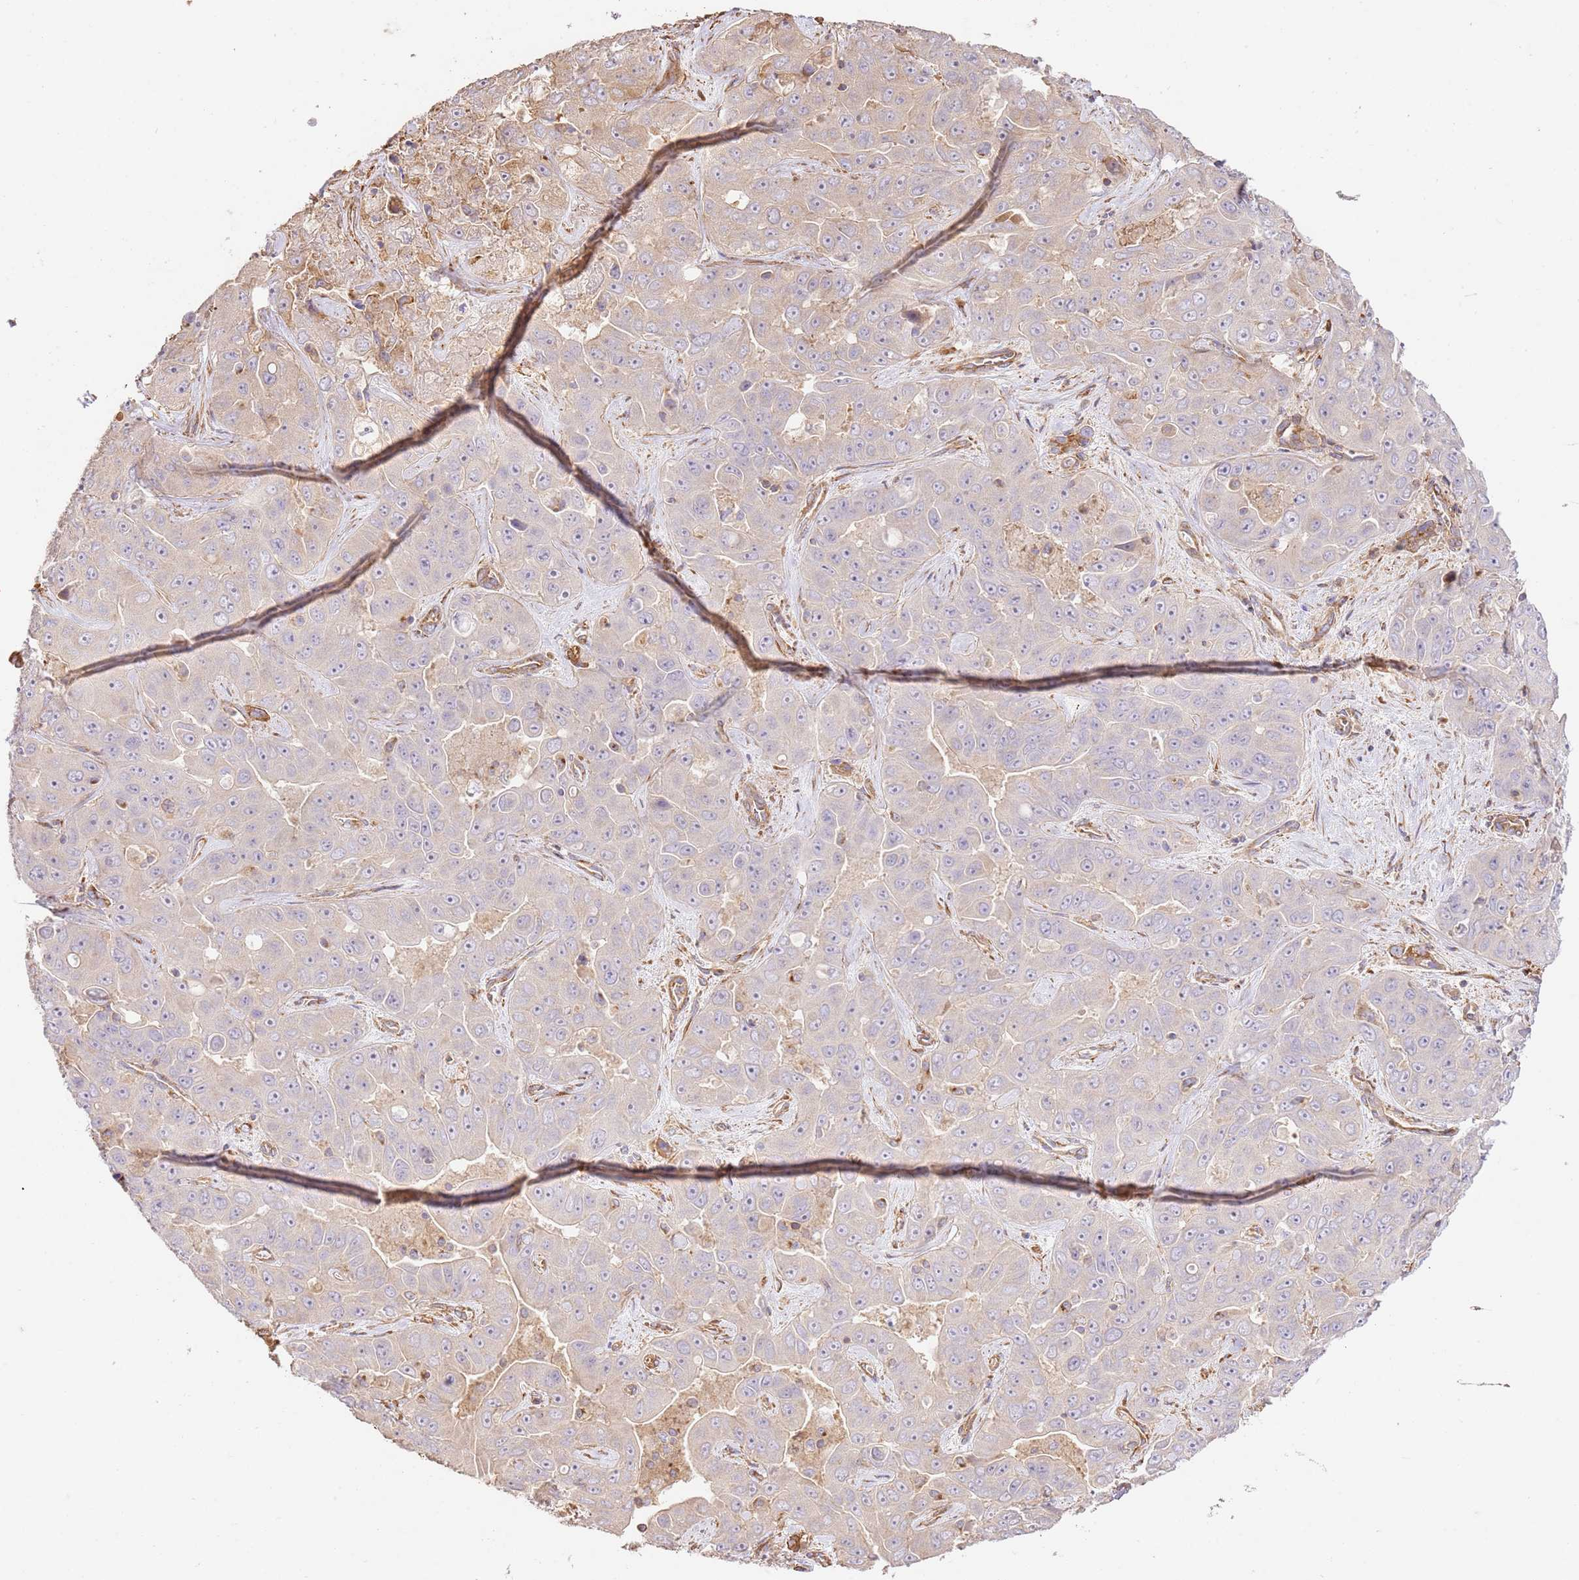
{"staining": {"intensity": "weak", "quantity": "<25%", "location": "cytoplasmic/membranous"}, "tissue": "liver cancer", "cell_type": "Tumor cells", "image_type": "cancer", "snomed": [{"axis": "morphology", "description": "Cholangiocarcinoma"}, {"axis": "topography", "description": "Liver"}], "caption": "IHC histopathology image of liver cholangiocarcinoma stained for a protein (brown), which displays no expression in tumor cells. (Immunohistochemistry (ihc), brightfield microscopy, high magnification).", "gene": "ZBTB39", "patient": {"sex": "female", "age": 52}}